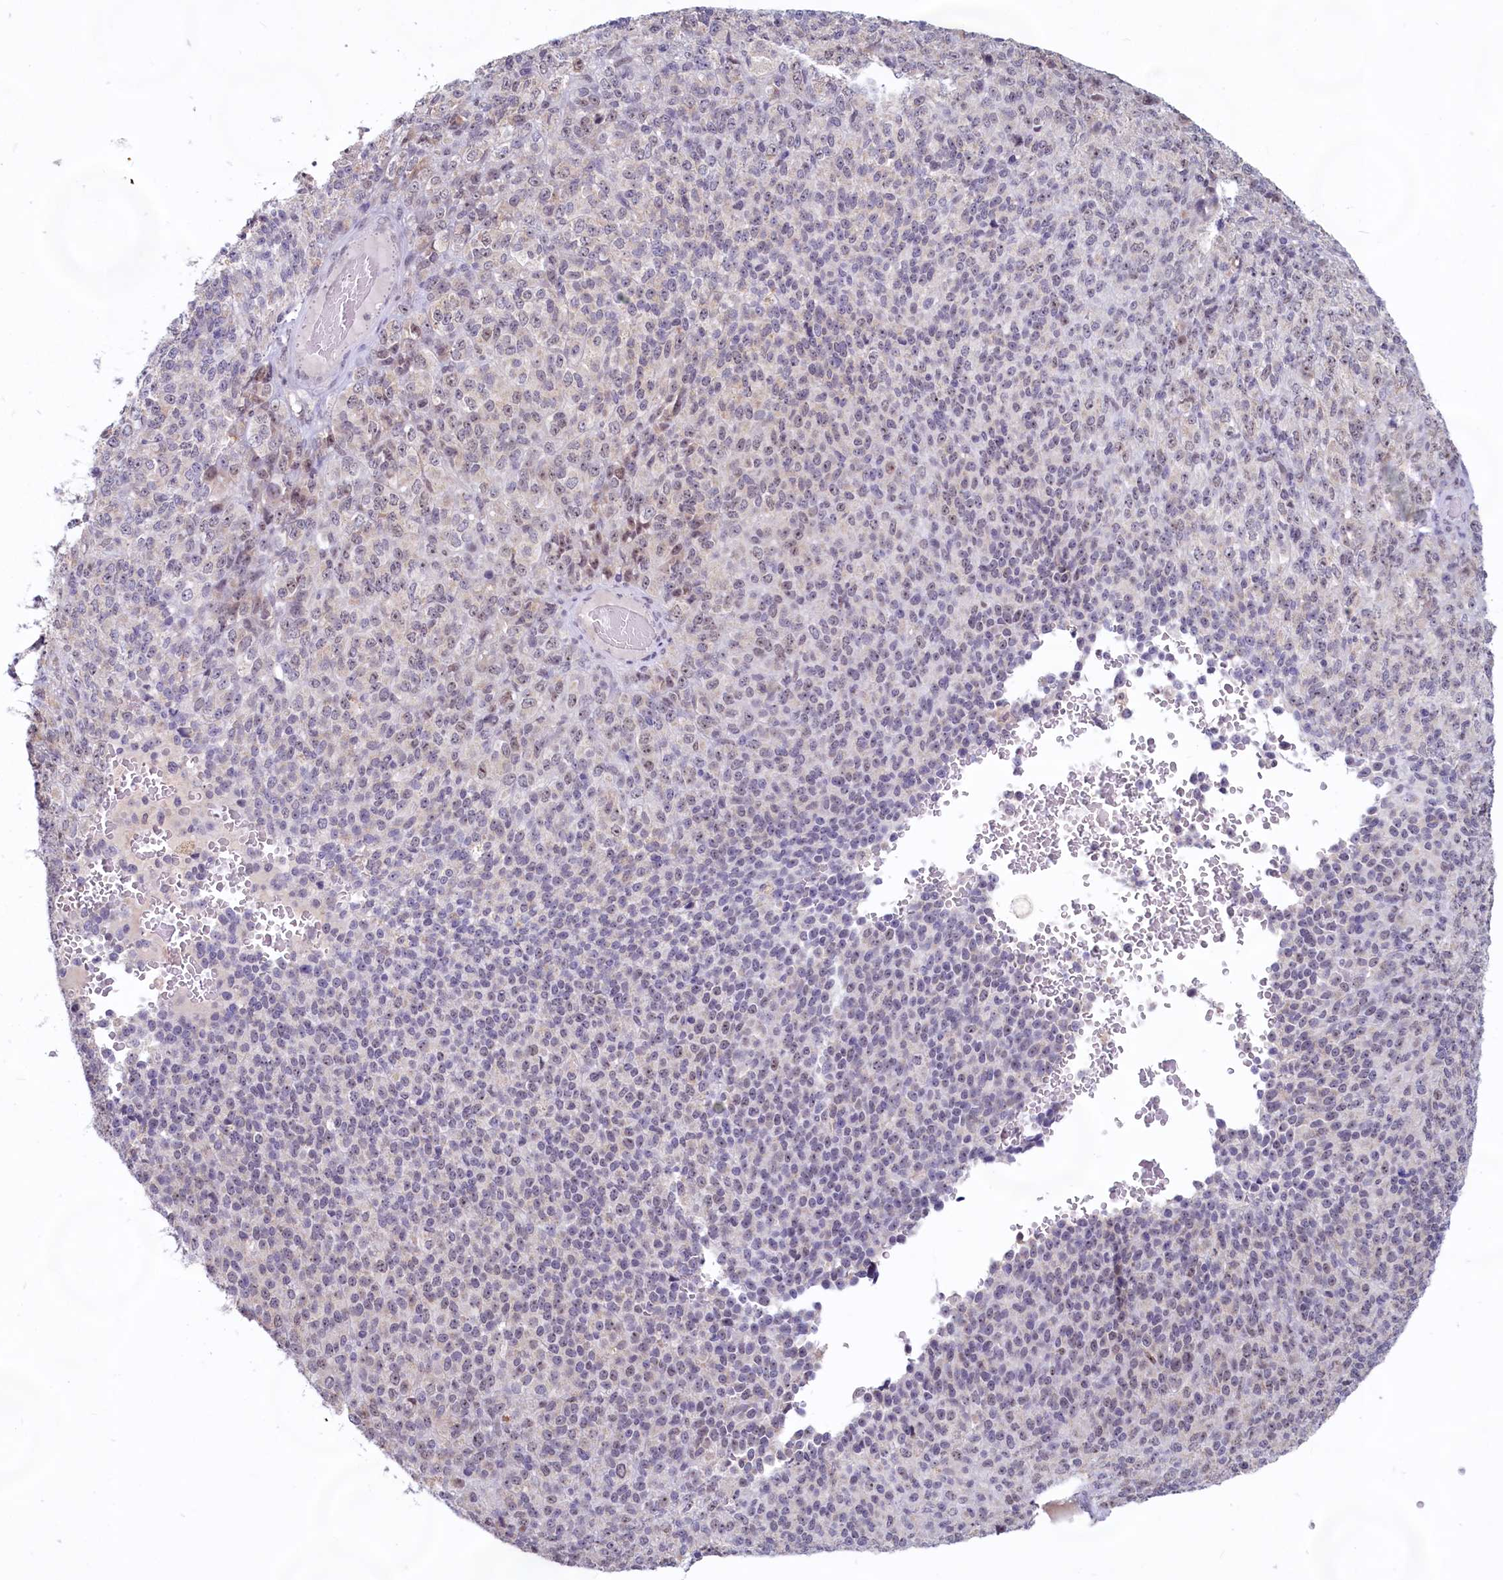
{"staining": {"intensity": "weak", "quantity": "25%-75%", "location": "nuclear"}, "tissue": "melanoma", "cell_type": "Tumor cells", "image_type": "cancer", "snomed": [{"axis": "morphology", "description": "Malignant melanoma, Metastatic site"}, {"axis": "topography", "description": "Brain"}], "caption": "Brown immunohistochemical staining in melanoma shows weak nuclear expression in approximately 25%-75% of tumor cells.", "gene": "C1D", "patient": {"sex": "female", "age": 56}}